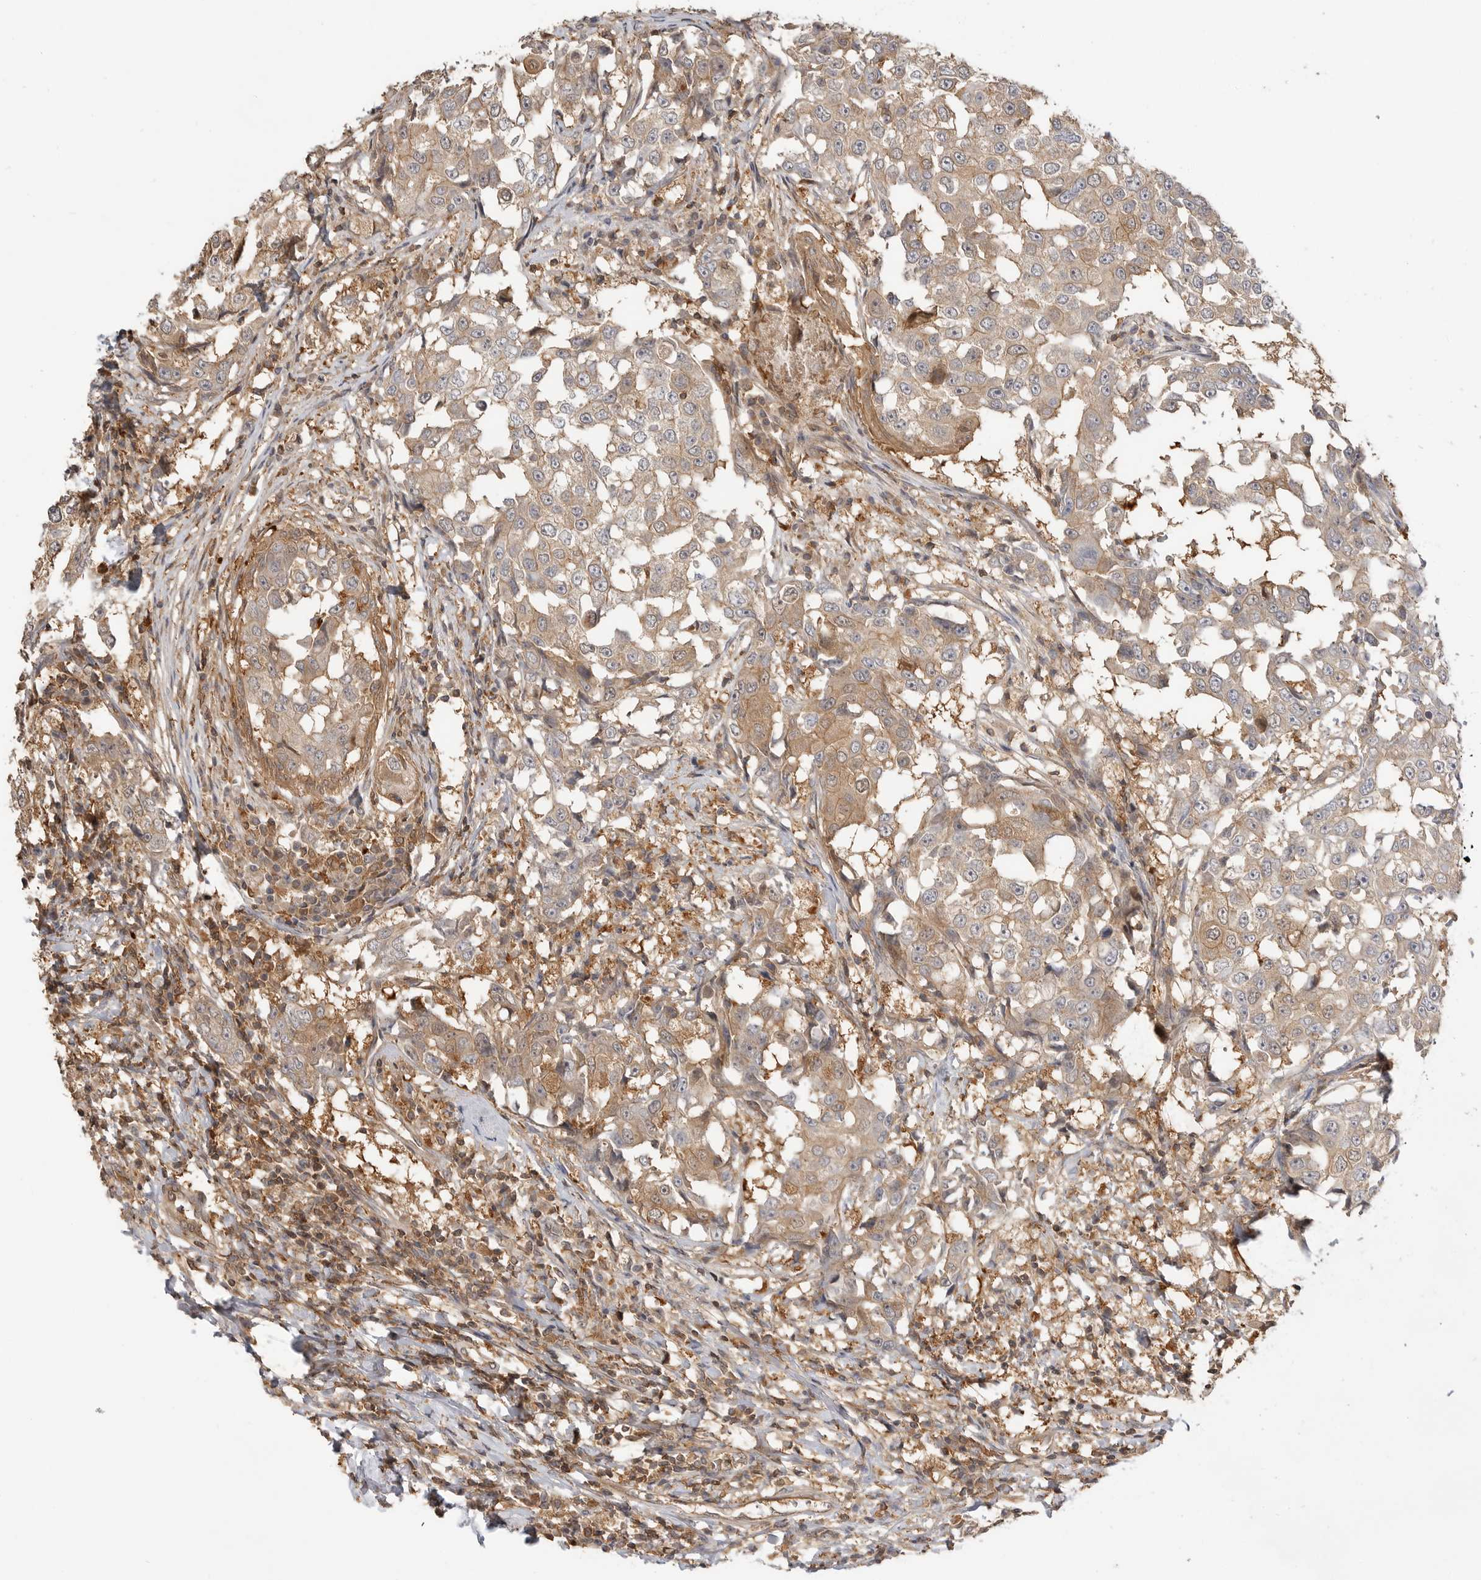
{"staining": {"intensity": "weak", "quantity": ">75%", "location": "cytoplasmic/membranous"}, "tissue": "breast cancer", "cell_type": "Tumor cells", "image_type": "cancer", "snomed": [{"axis": "morphology", "description": "Duct carcinoma"}, {"axis": "topography", "description": "Breast"}], "caption": "Invasive ductal carcinoma (breast) was stained to show a protein in brown. There is low levels of weak cytoplasmic/membranous staining in approximately >75% of tumor cells.", "gene": "CLDN12", "patient": {"sex": "female", "age": 27}}